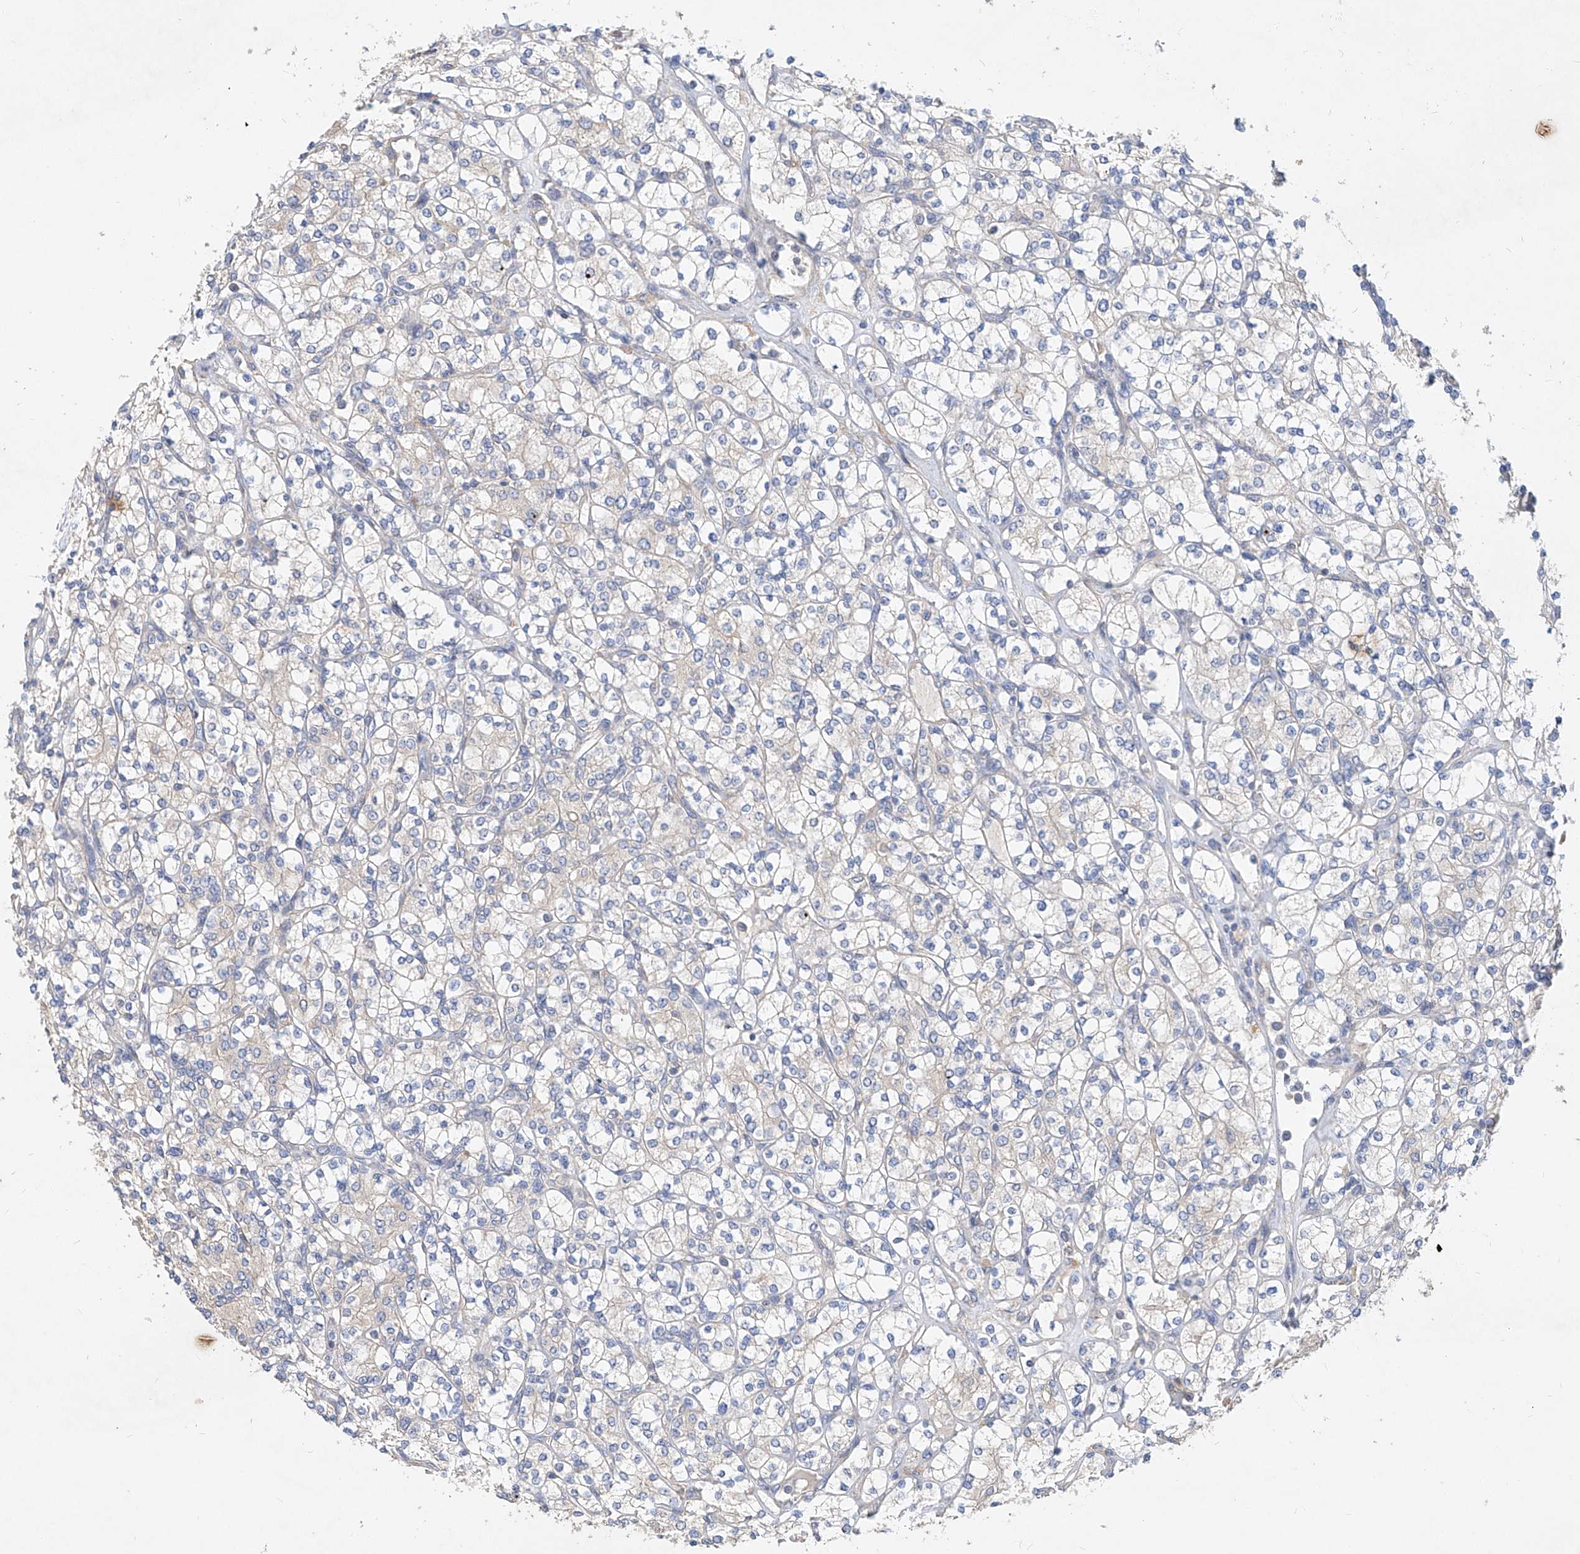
{"staining": {"intensity": "negative", "quantity": "none", "location": "none"}, "tissue": "renal cancer", "cell_type": "Tumor cells", "image_type": "cancer", "snomed": [{"axis": "morphology", "description": "Adenocarcinoma, NOS"}, {"axis": "topography", "description": "Kidney"}], "caption": "Renal adenocarcinoma was stained to show a protein in brown. There is no significant expression in tumor cells.", "gene": "AMD1", "patient": {"sex": "male", "age": 77}}